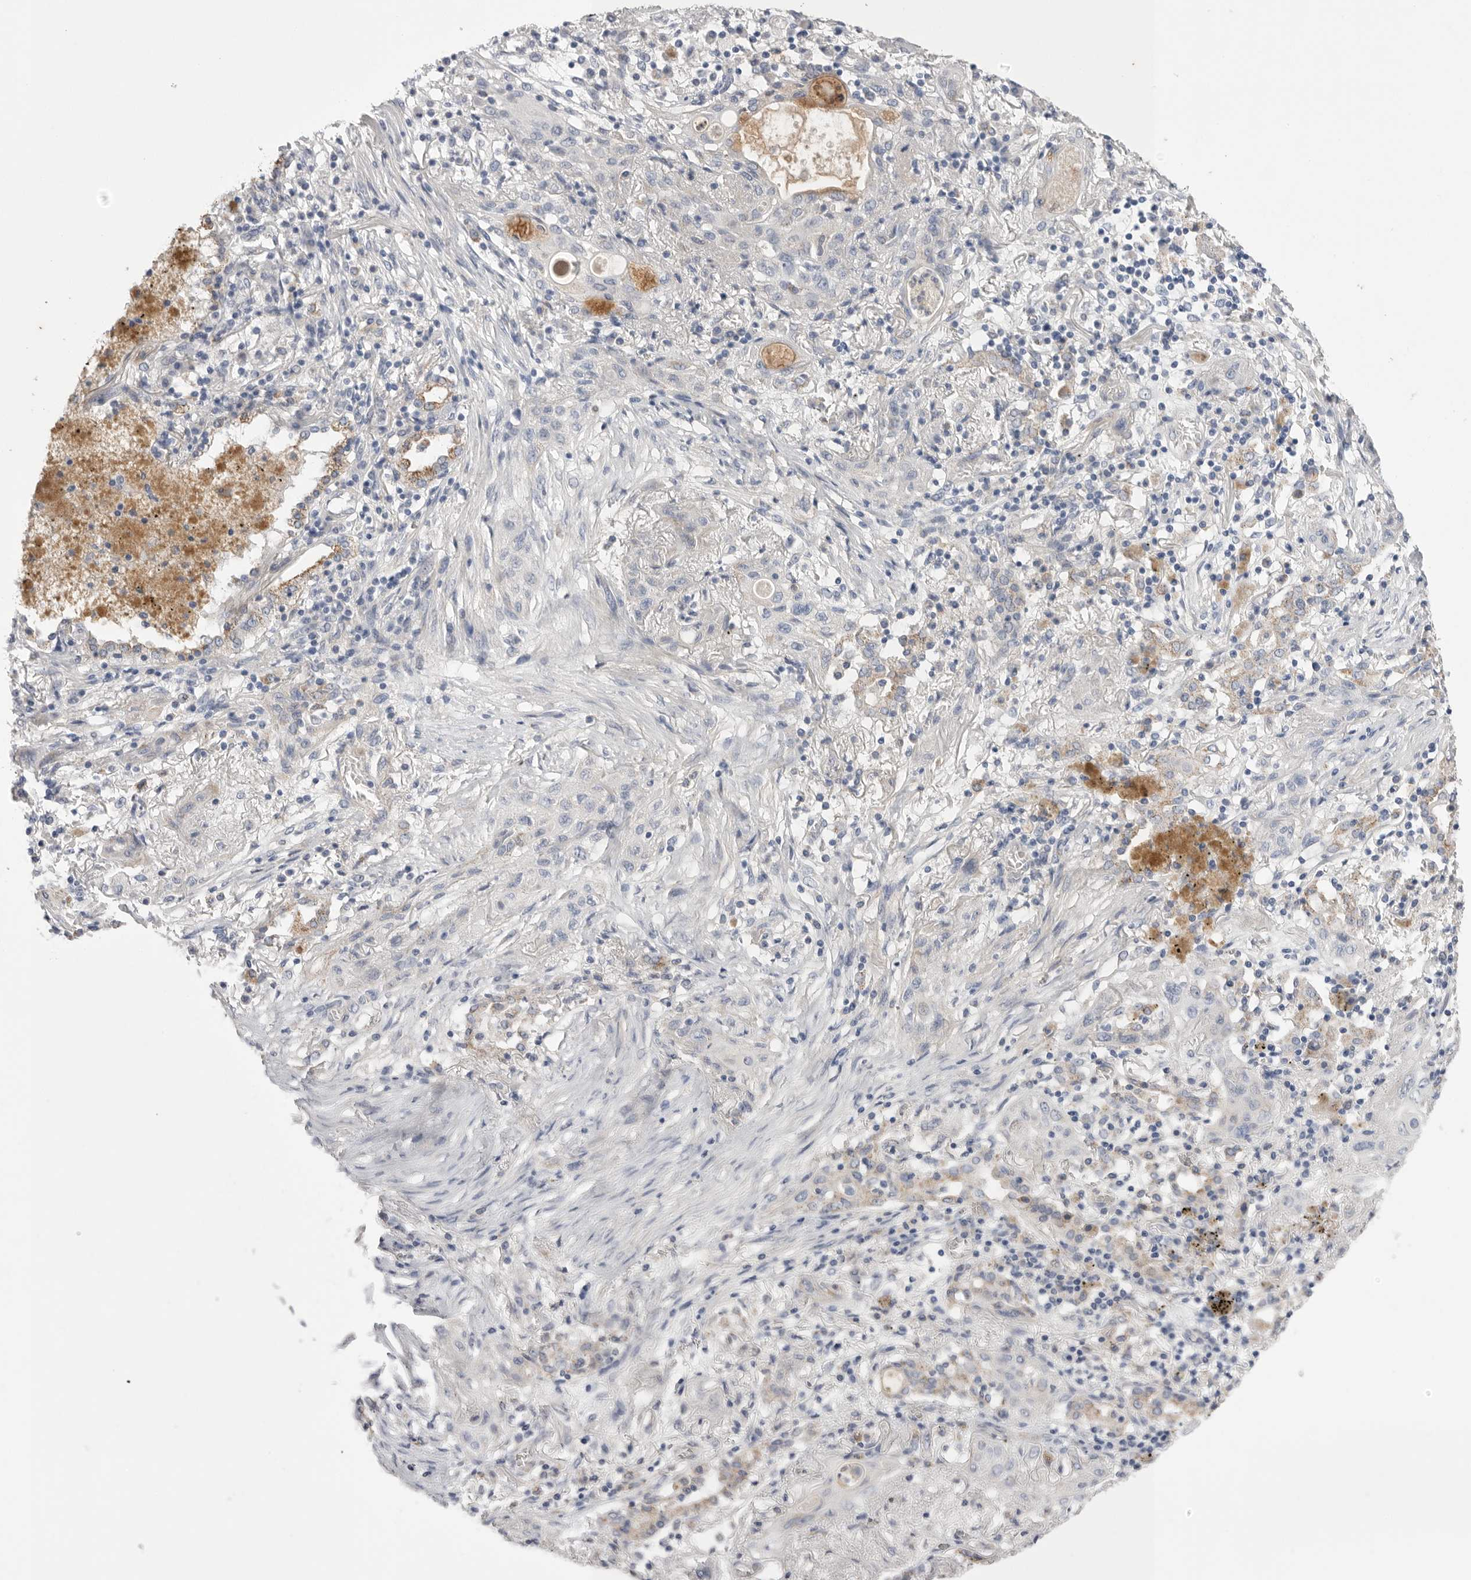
{"staining": {"intensity": "negative", "quantity": "none", "location": "none"}, "tissue": "lung cancer", "cell_type": "Tumor cells", "image_type": "cancer", "snomed": [{"axis": "morphology", "description": "Squamous cell carcinoma, NOS"}, {"axis": "topography", "description": "Lung"}], "caption": "DAB (3,3'-diaminobenzidine) immunohistochemical staining of human lung cancer demonstrates no significant positivity in tumor cells. (Immunohistochemistry (ihc), brightfield microscopy, high magnification).", "gene": "CCDC126", "patient": {"sex": "female", "age": 47}}